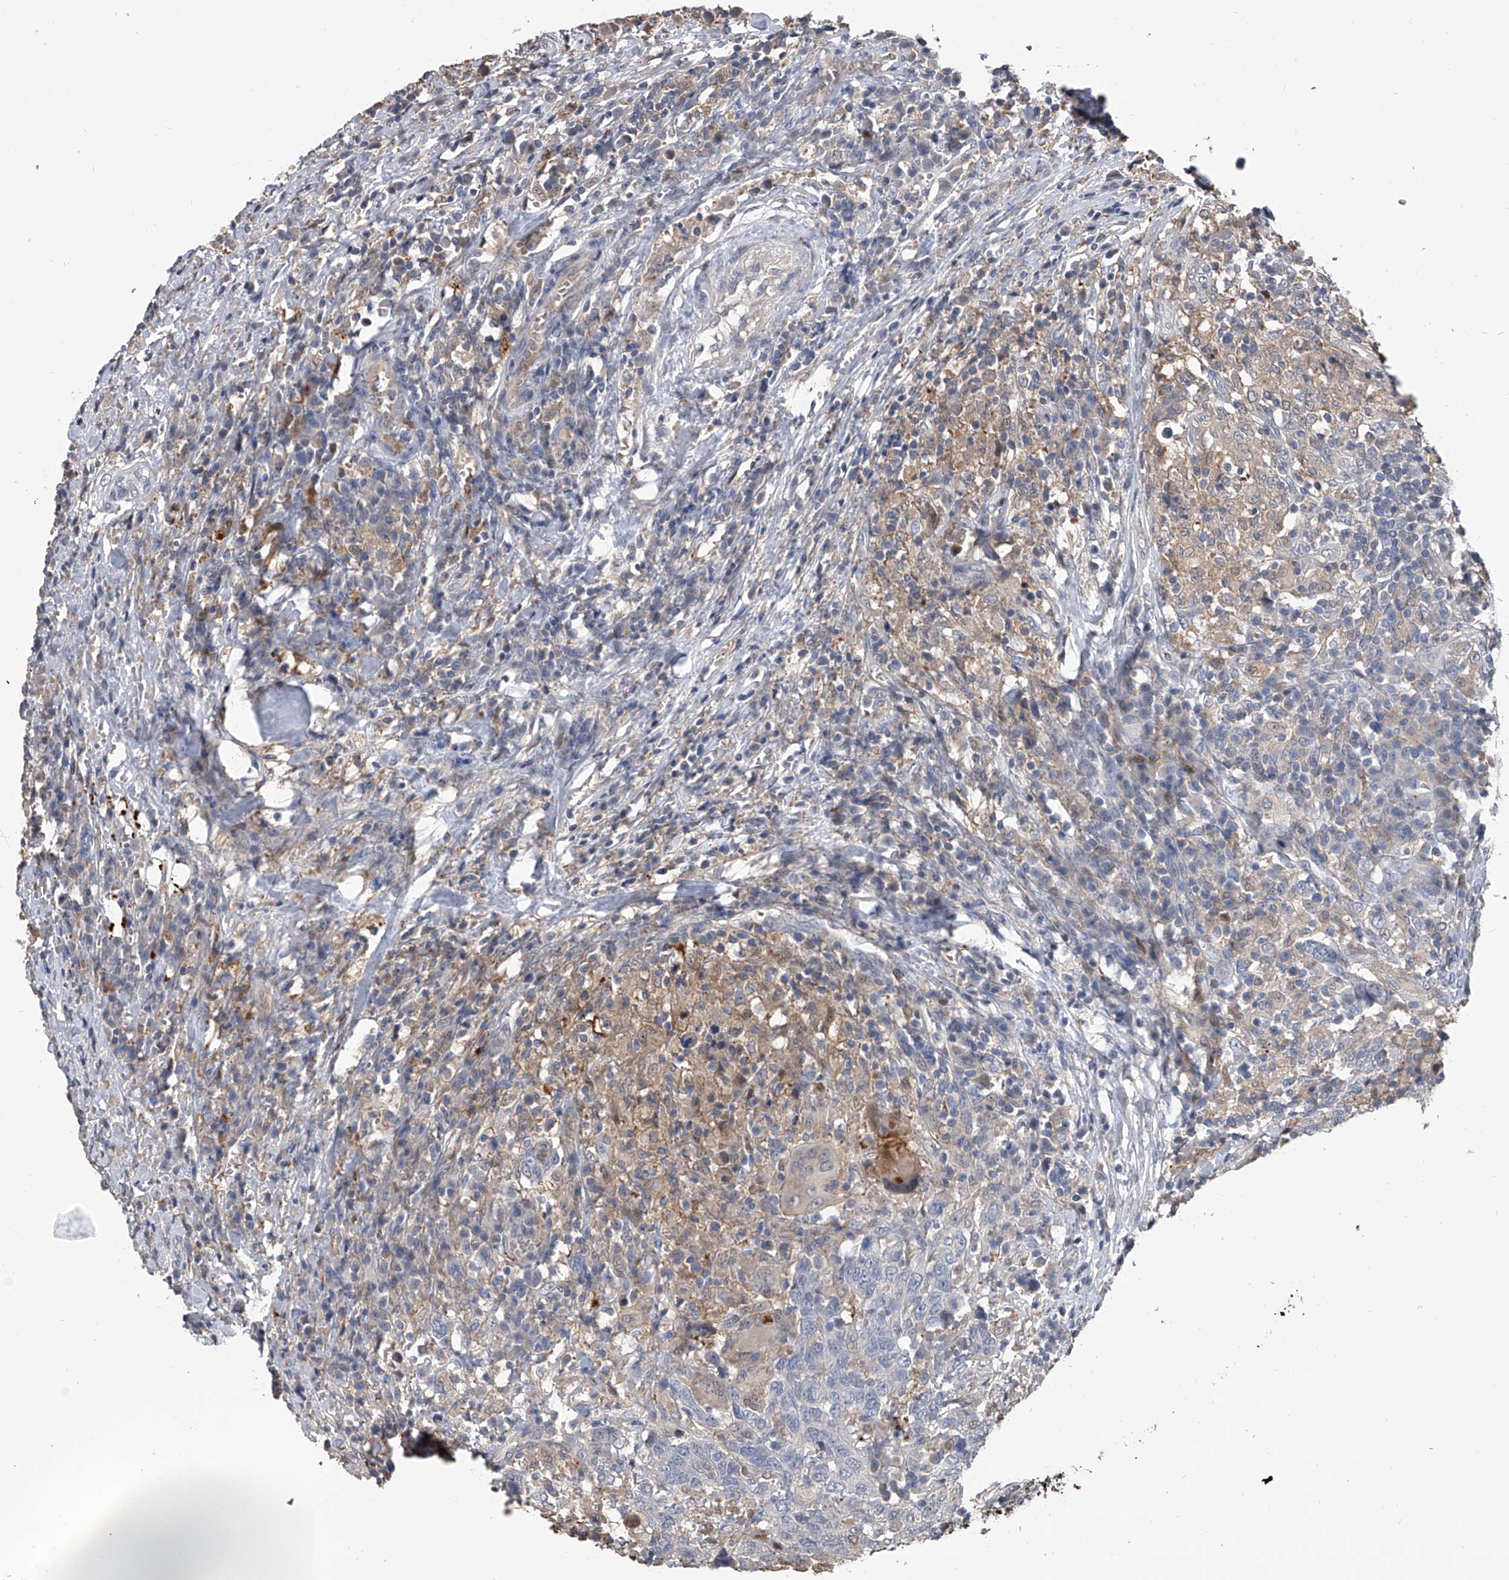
{"staining": {"intensity": "negative", "quantity": "none", "location": "none"}, "tissue": "head and neck cancer", "cell_type": "Tumor cells", "image_type": "cancer", "snomed": [{"axis": "morphology", "description": "Squamous cell carcinoma, NOS"}, {"axis": "topography", "description": "Head-Neck"}], "caption": "Tumor cells show no significant protein expression in head and neck cancer (squamous cell carcinoma).", "gene": "DOCK9", "patient": {"sex": "male", "age": 66}}